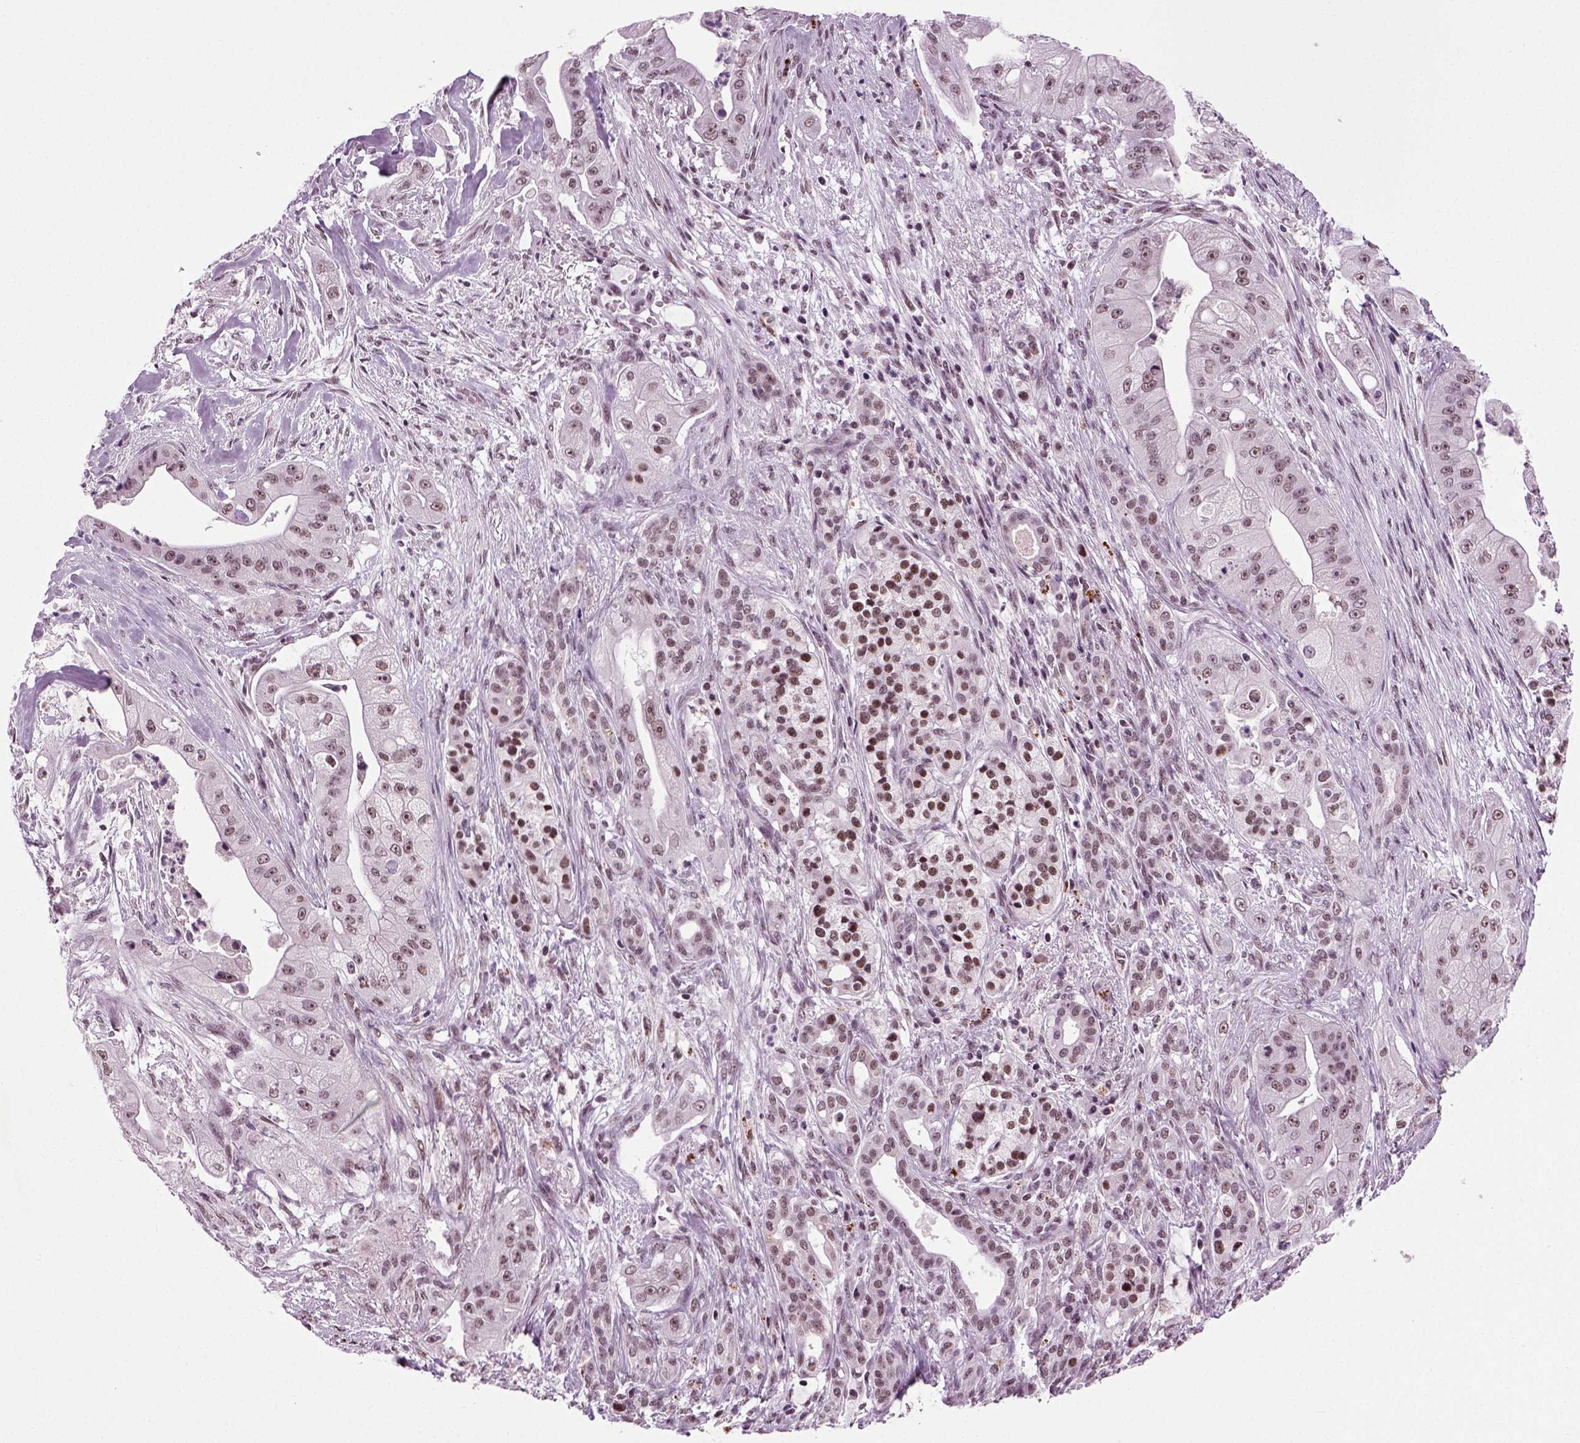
{"staining": {"intensity": "negative", "quantity": "none", "location": "none"}, "tissue": "pancreatic cancer", "cell_type": "Tumor cells", "image_type": "cancer", "snomed": [{"axis": "morphology", "description": "Normal tissue, NOS"}, {"axis": "morphology", "description": "Inflammation, NOS"}, {"axis": "morphology", "description": "Adenocarcinoma, NOS"}, {"axis": "topography", "description": "Pancreas"}], "caption": "Immunohistochemistry (IHC) histopathology image of human adenocarcinoma (pancreatic) stained for a protein (brown), which reveals no staining in tumor cells. (DAB (3,3'-diaminobenzidine) immunohistochemistry, high magnification).", "gene": "RCOR3", "patient": {"sex": "male", "age": 57}}